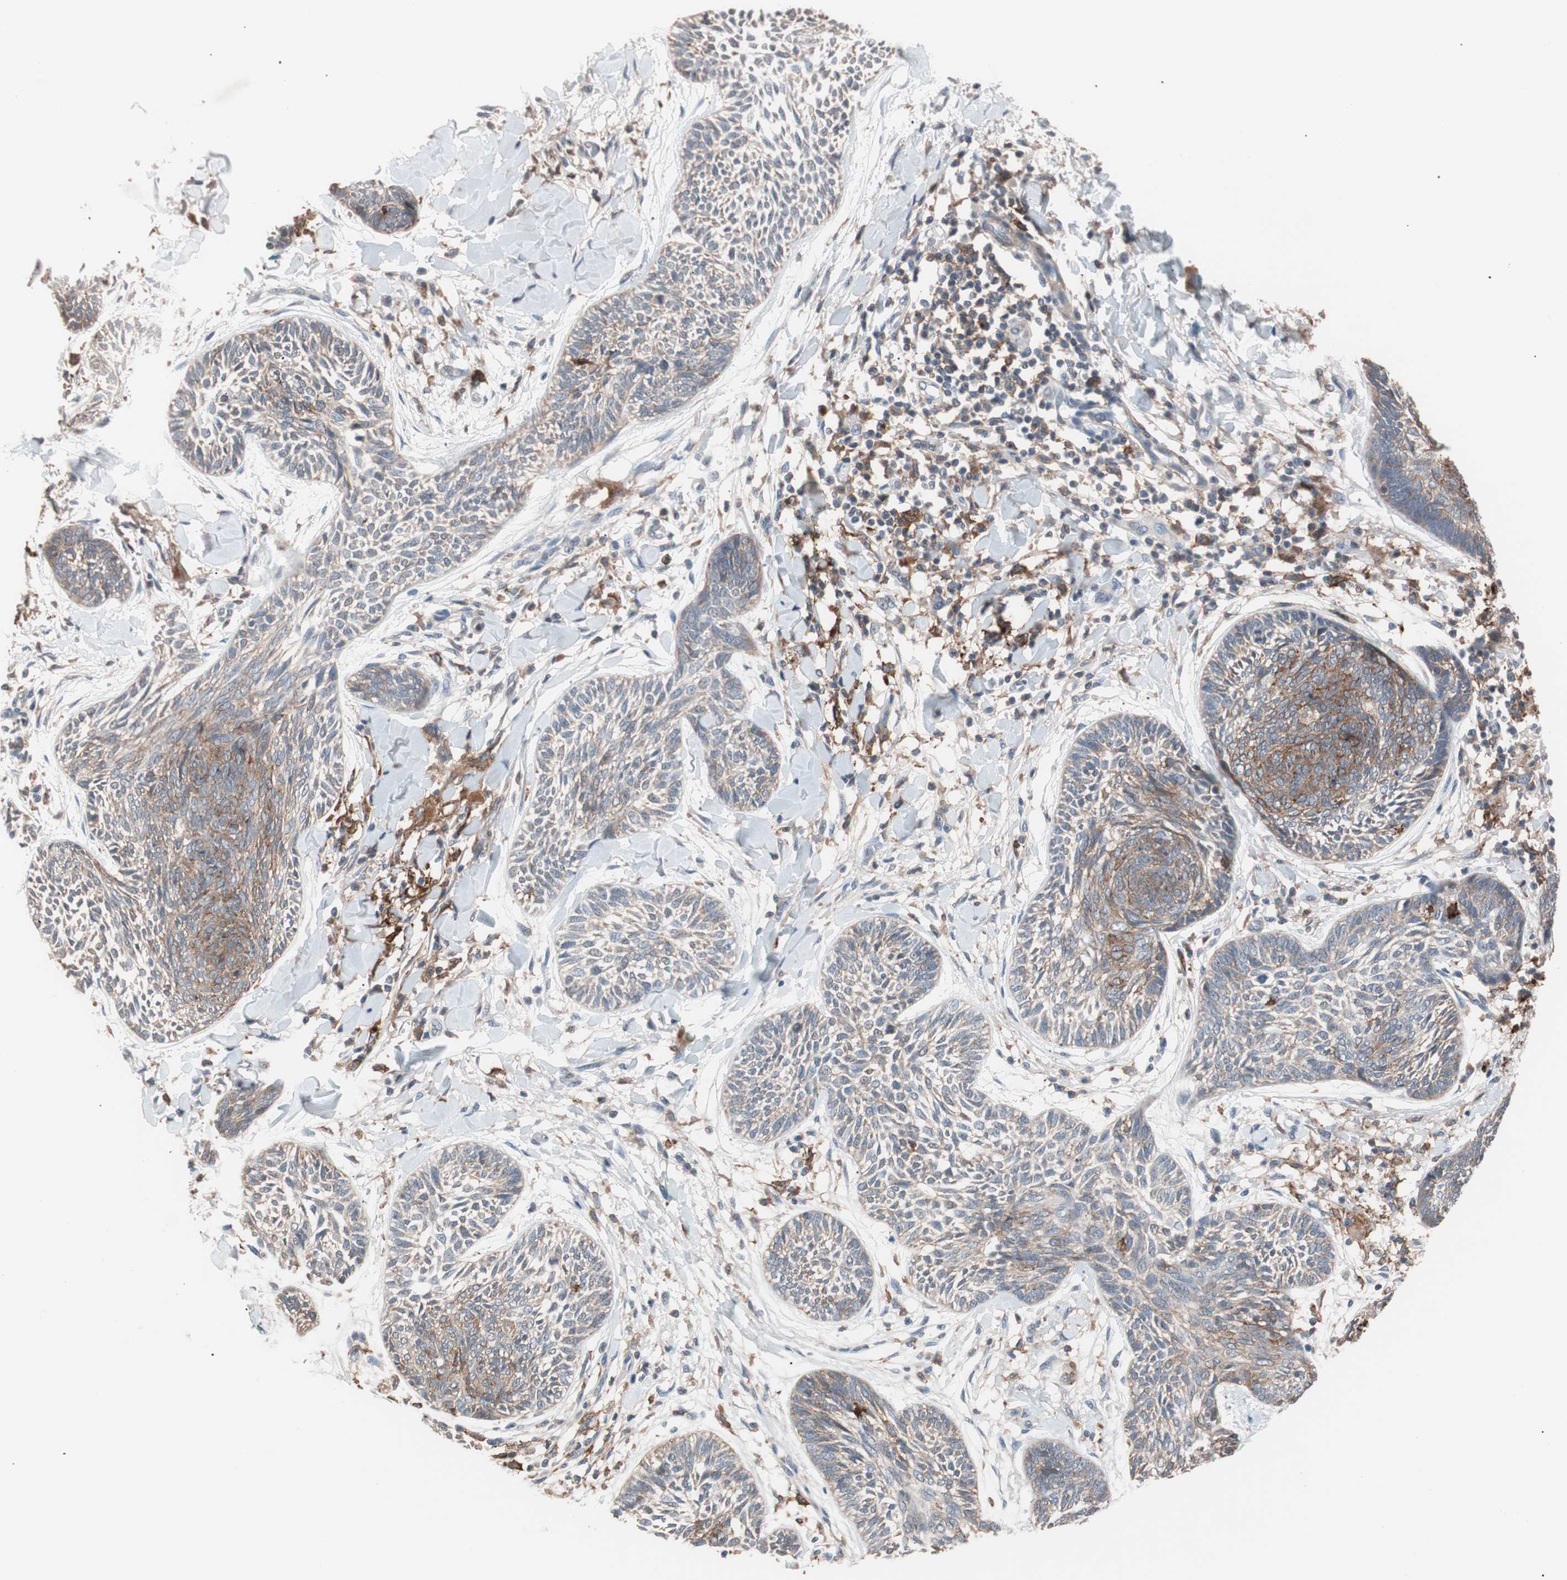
{"staining": {"intensity": "weak", "quantity": "25%-75%", "location": "cytoplasmic/membranous"}, "tissue": "skin cancer", "cell_type": "Tumor cells", "image_type": "cancer", "snomed": [{"axis": "morphology", "description": "Papilloma, NOS"}, {"axis": "morphology", "description": "Basal cell carcinoma"}, {"axis": "topography", "description": "Skin"}], "caption": "Skin cancer stained with a brown dye shows weak cytoplasmic/membranous positive staining in about 25%-75% of tumor cells.", "gene": "LITAF", "patient": {"sex": "male", "age": 87}}